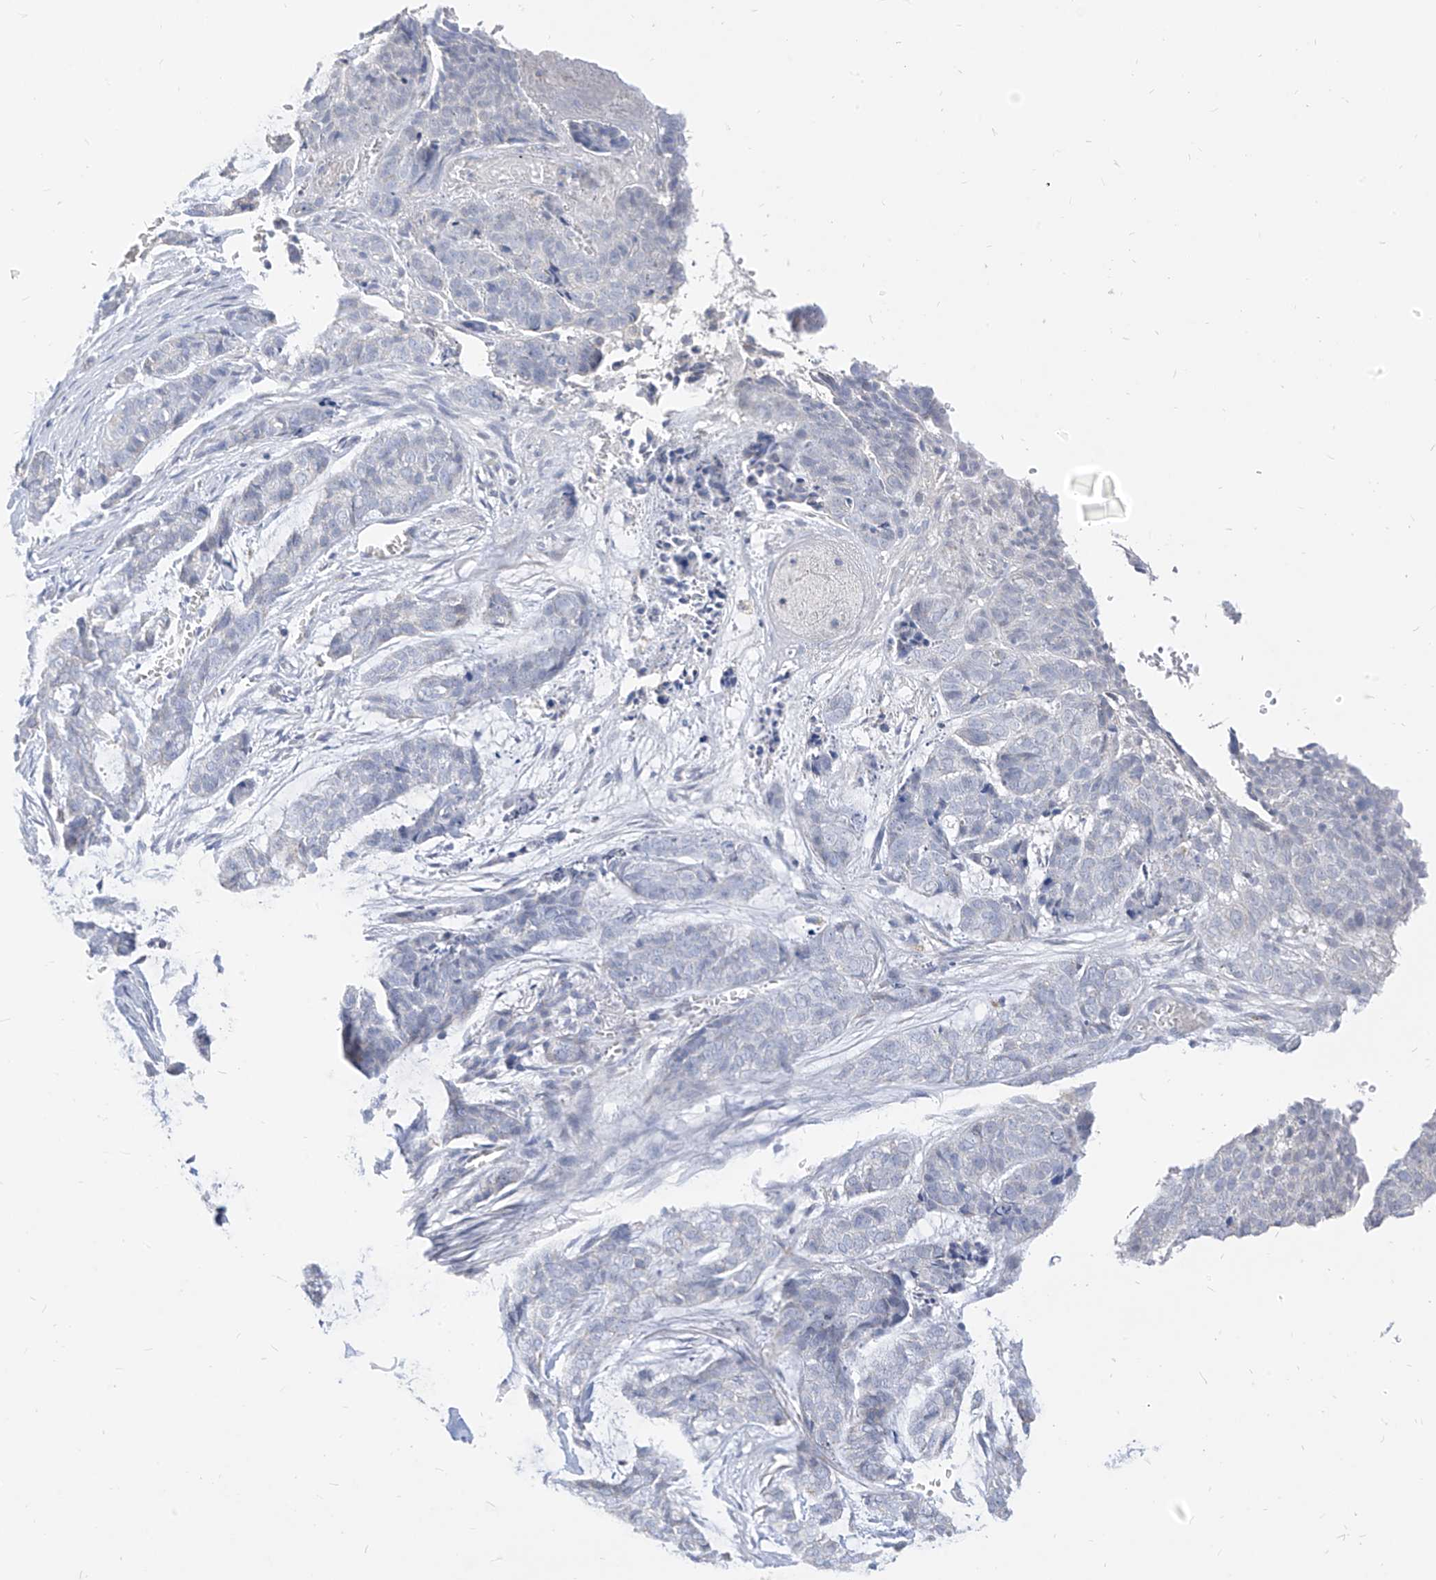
{"staining": {"intensity": "negative", "quantity": "none", "location": "none"}, "tissue": "skin cancer", "cell_type": "Tumor cells", "image_type": "cancer", "snomed": [{"axis": "morphology", "description": "Basal cell carcinoma"}, {"axis": "topography", "description": "Skin"}], "caption": "Immunohistochemistry (IHC) photomicrograph of neoplastic tissue: human skin basal cell carcinoma stained with DAB (3,3'-diaminobenzidine) displays no significant protein staining in tumor cells.", "gene": "RASA2", "patient": {"sex": "female", "age": 64}}